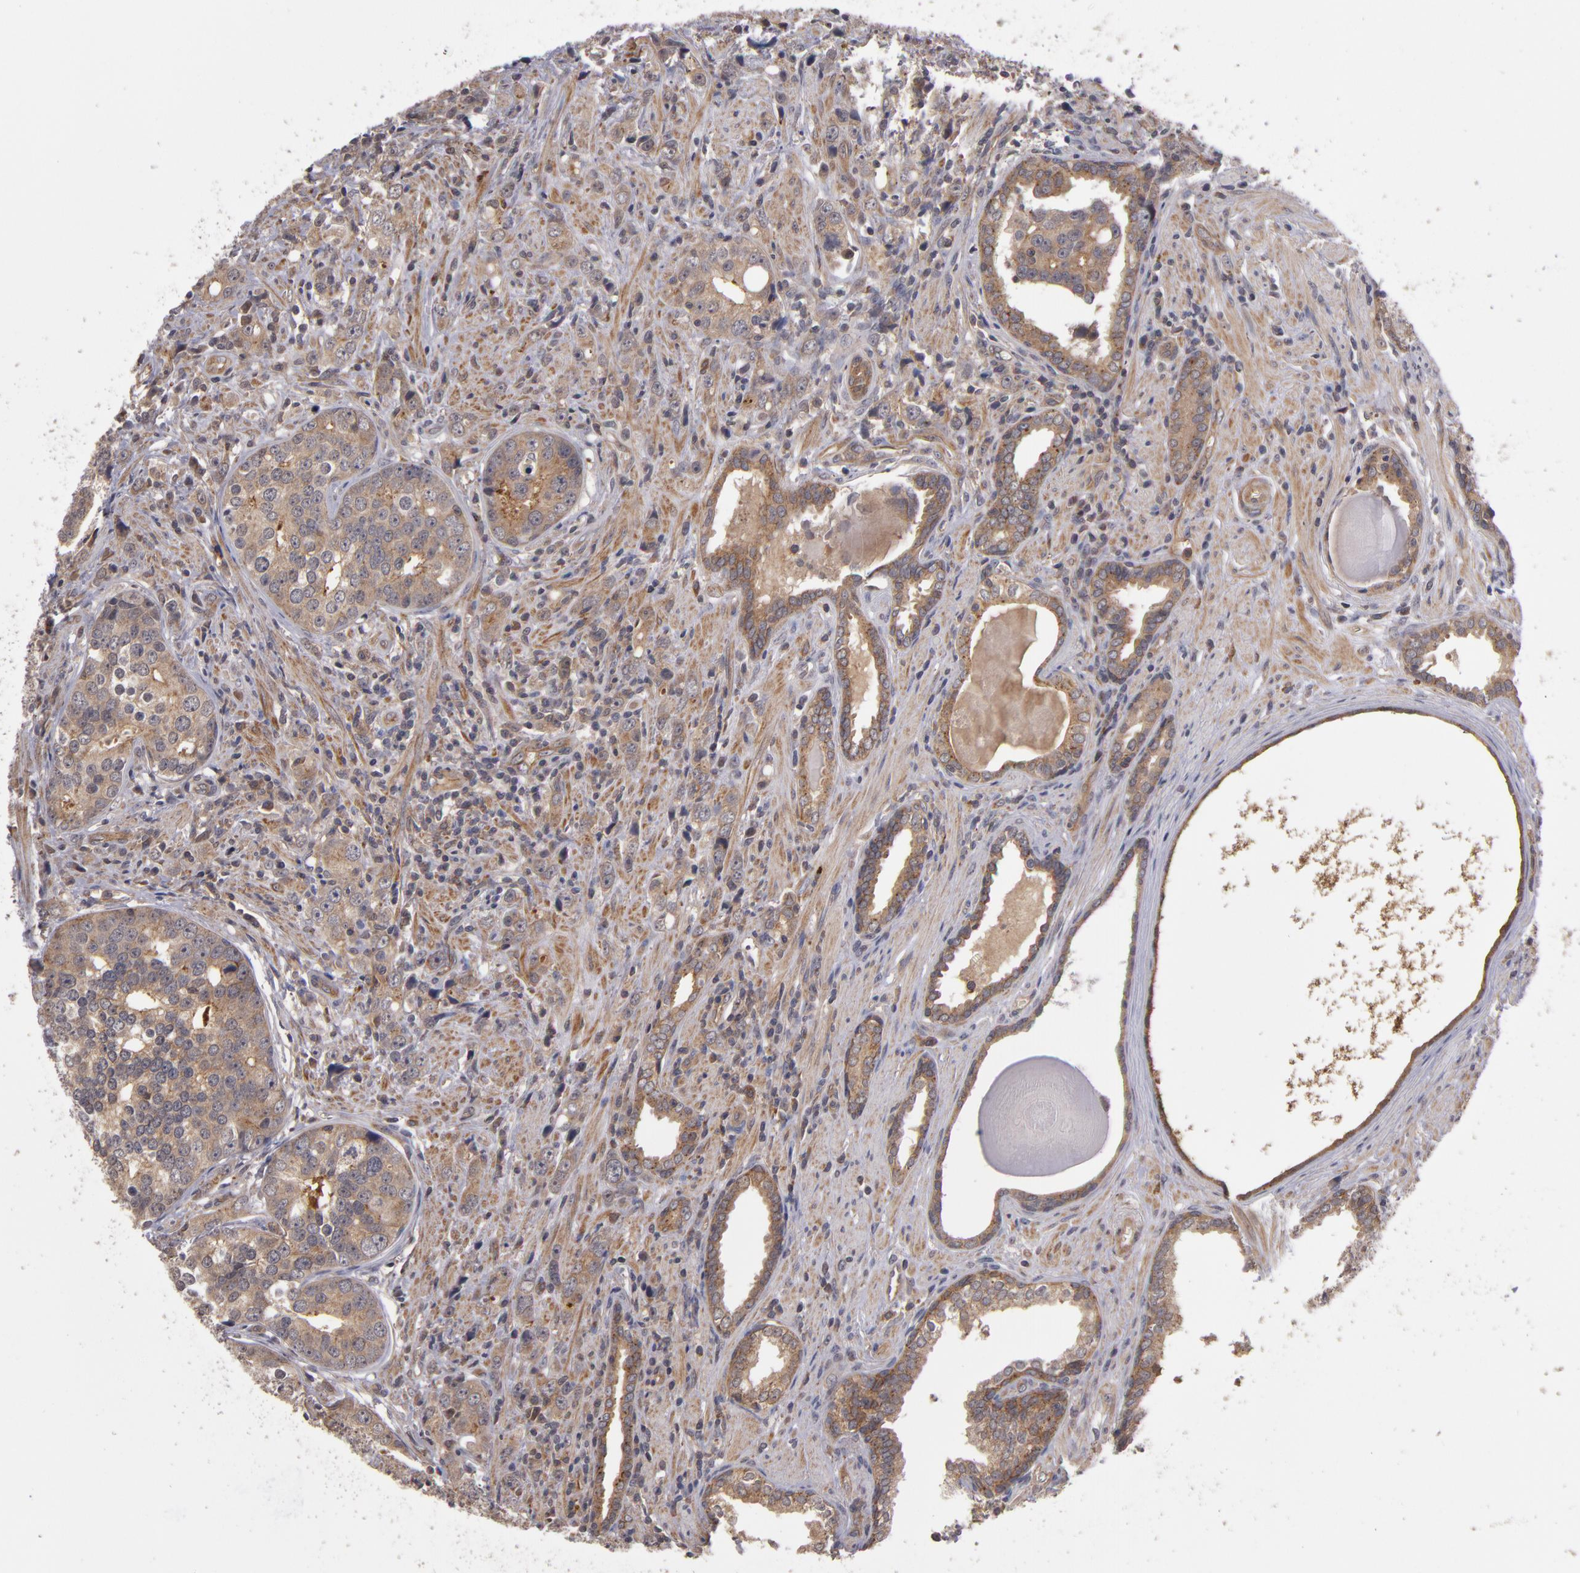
{"staining": {"intensity": "weak", "quantity": ">75%", "location": "cytoplasmic/membranous"}, "tissue": "prostate cancer", "cell_type": "Tumor cells", "image_type": "cancer", "snomed": [{"axis": "morphology", "description": "Adenocarcinoma, High grade"}, {"axis": "topography", "description": "Prostate"}], "caption": "Prostate adenocarcinoma (high-grade) stained with immunohistochemistry reveals weak cytoplasmic/membranous positivity in about >75% of tumor cells. (Brightfield microscopy of DAB IHC at high magnification).", "gene": "CTSO", "patient": {"sex": "male", "age": 71}}